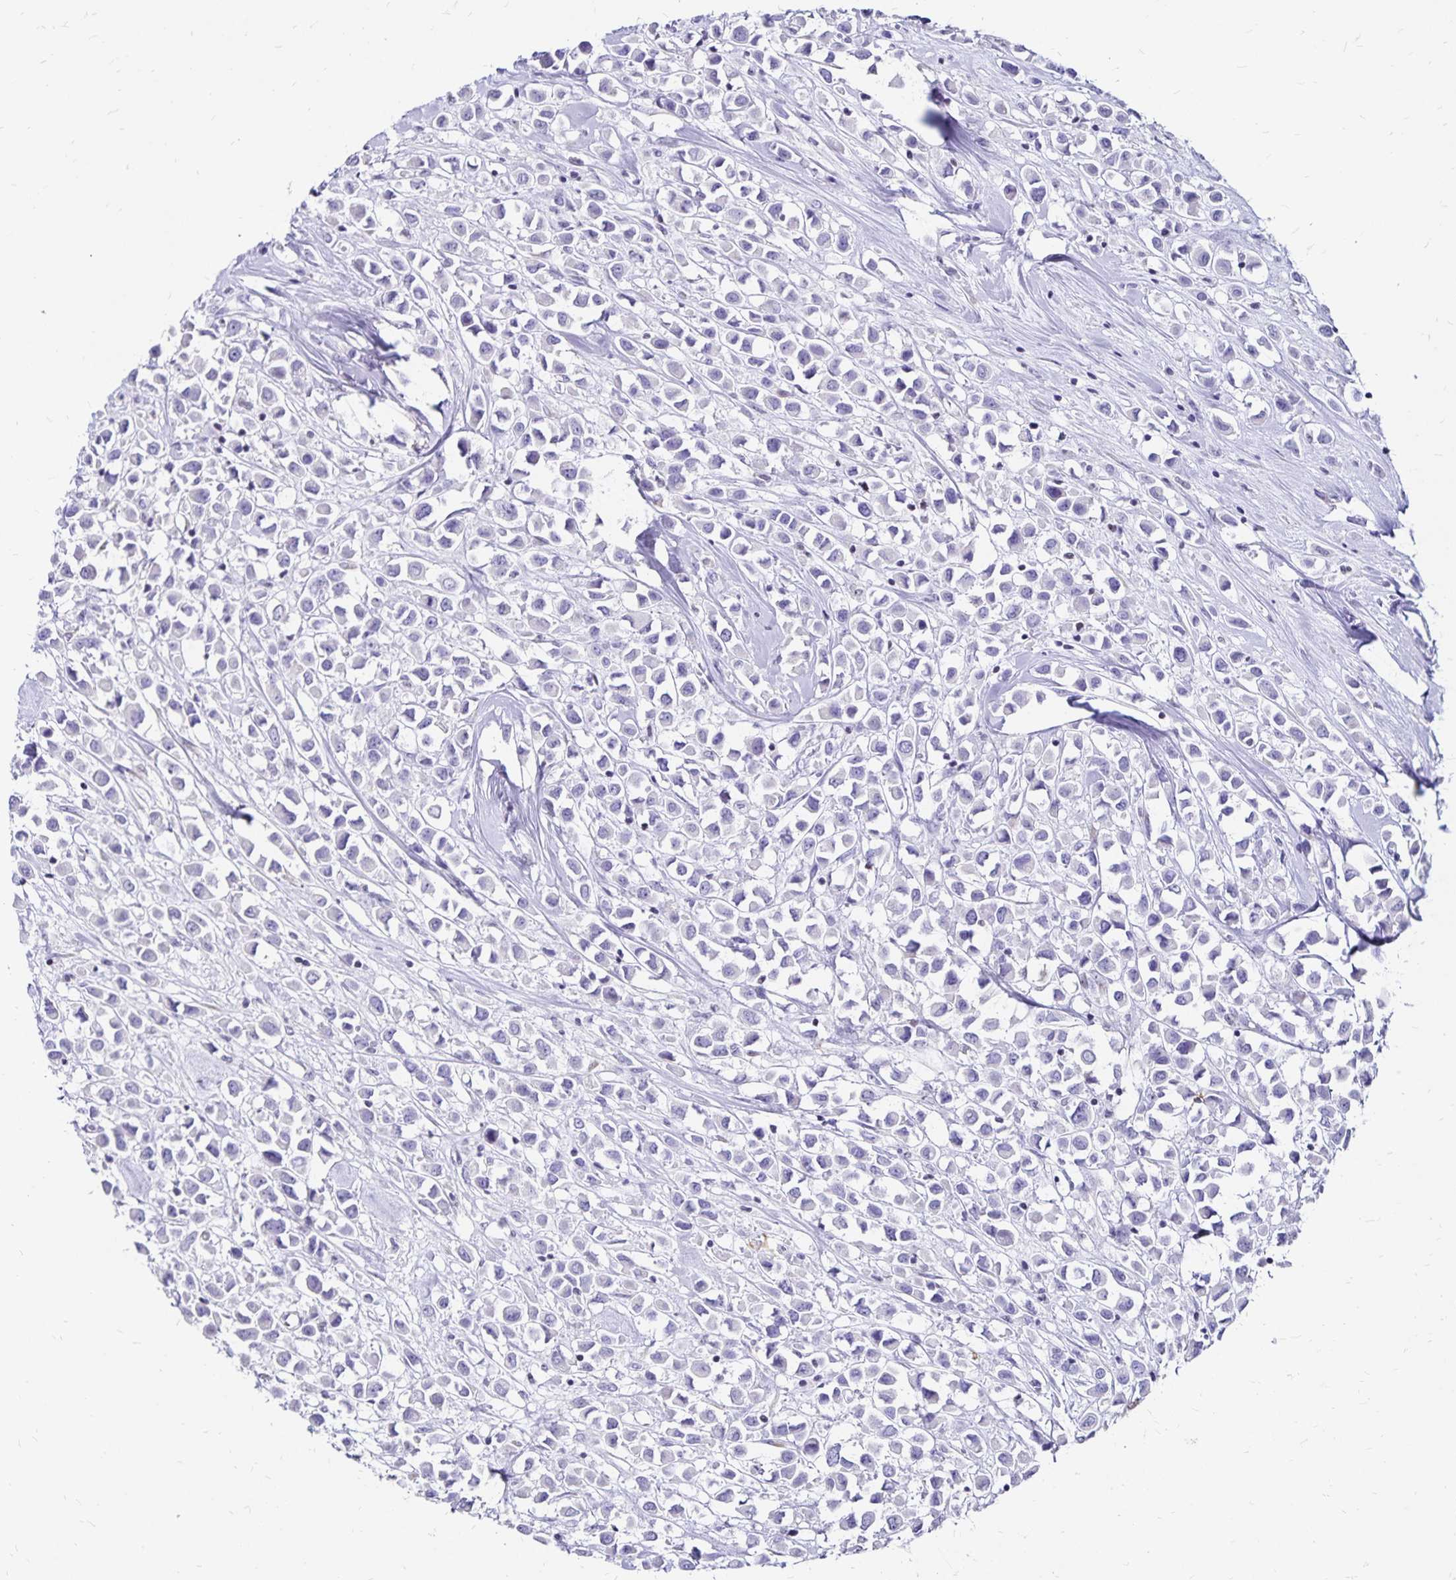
{"staining": {"intensity": "negative", "quantity": "none", "location": "none"}, "tissue": "breast cancer", "cell_type": "Tumor cells", "image_type": "cancer", "snomed": [{"axis": "morphology", "description": "Duct carcinoma"}, {"axis": "topography", "description": "Breast"}], "caption": "Tumor cells show no significant protein positivity in breast invasive ductal carcinoma.", "gene": "IKZF1", "patient": {"sex": "female", "age": 61}}